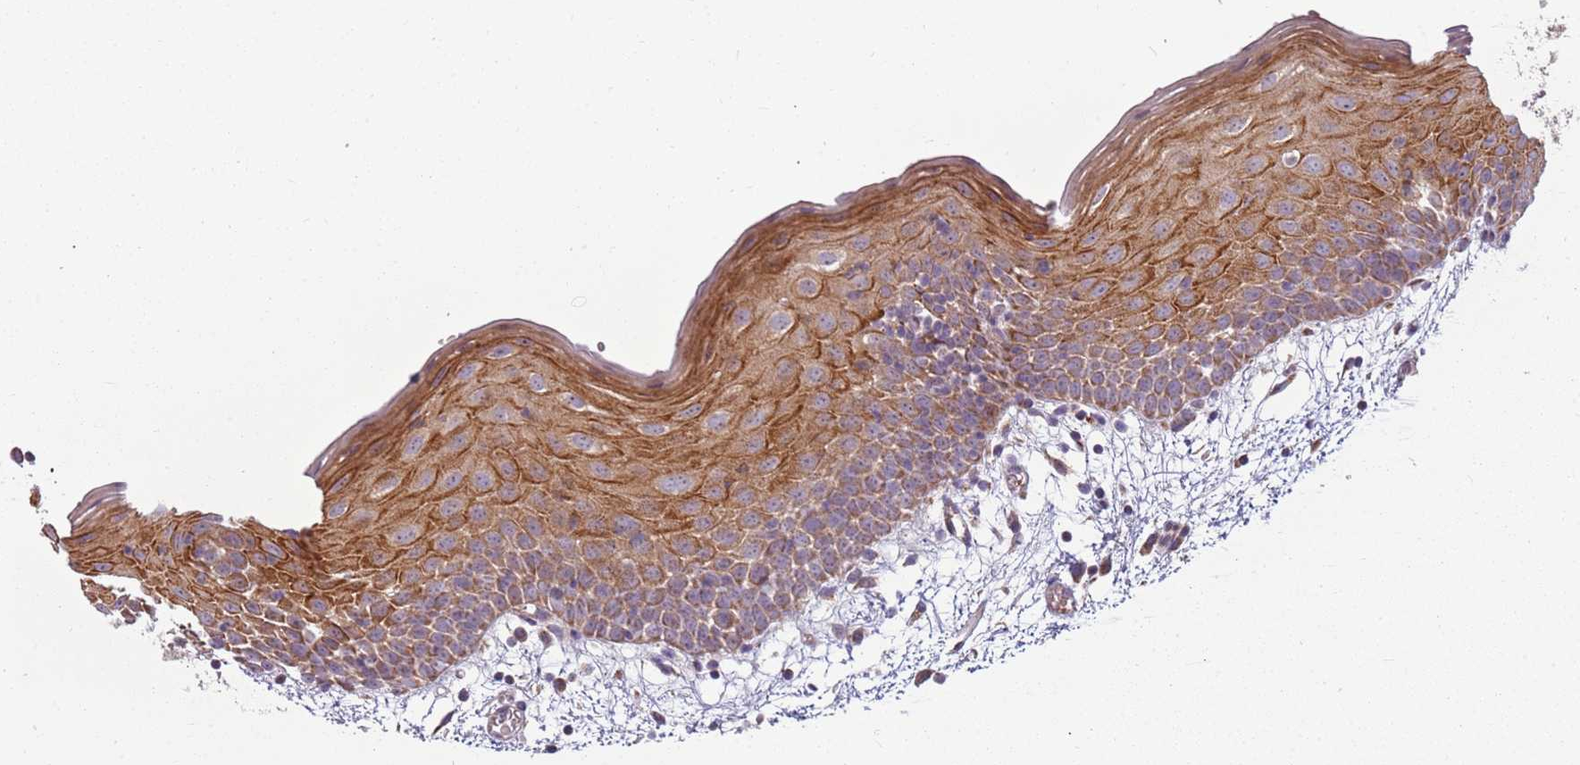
{"staining": {"intensity": "strong", "quantity": ">75%", "location": "cytoplasmic/membranous"}, "tissue": "oral mucosa", "cell_type": "Squamous epithelial cells", "image_type": "normal", "snomed": [{"axis": "morphology", "description": "Normal tissue, NOS"}, {"axis": "topography", "description": "Skeletal muscle"}, {"axis": "topography", "description": "Oral tissue"}, {"axis": "topography", "description": "Salivary gland"}, {"axis": "topography", "description": "Peripheral nerve tissue"}], "caption": "Oral mucosa stained with a protein marker exhibits strong staining in squamous epithelial cells.", "gene": "ZNF530", "patient": {"sex": "male", "age": 54}}